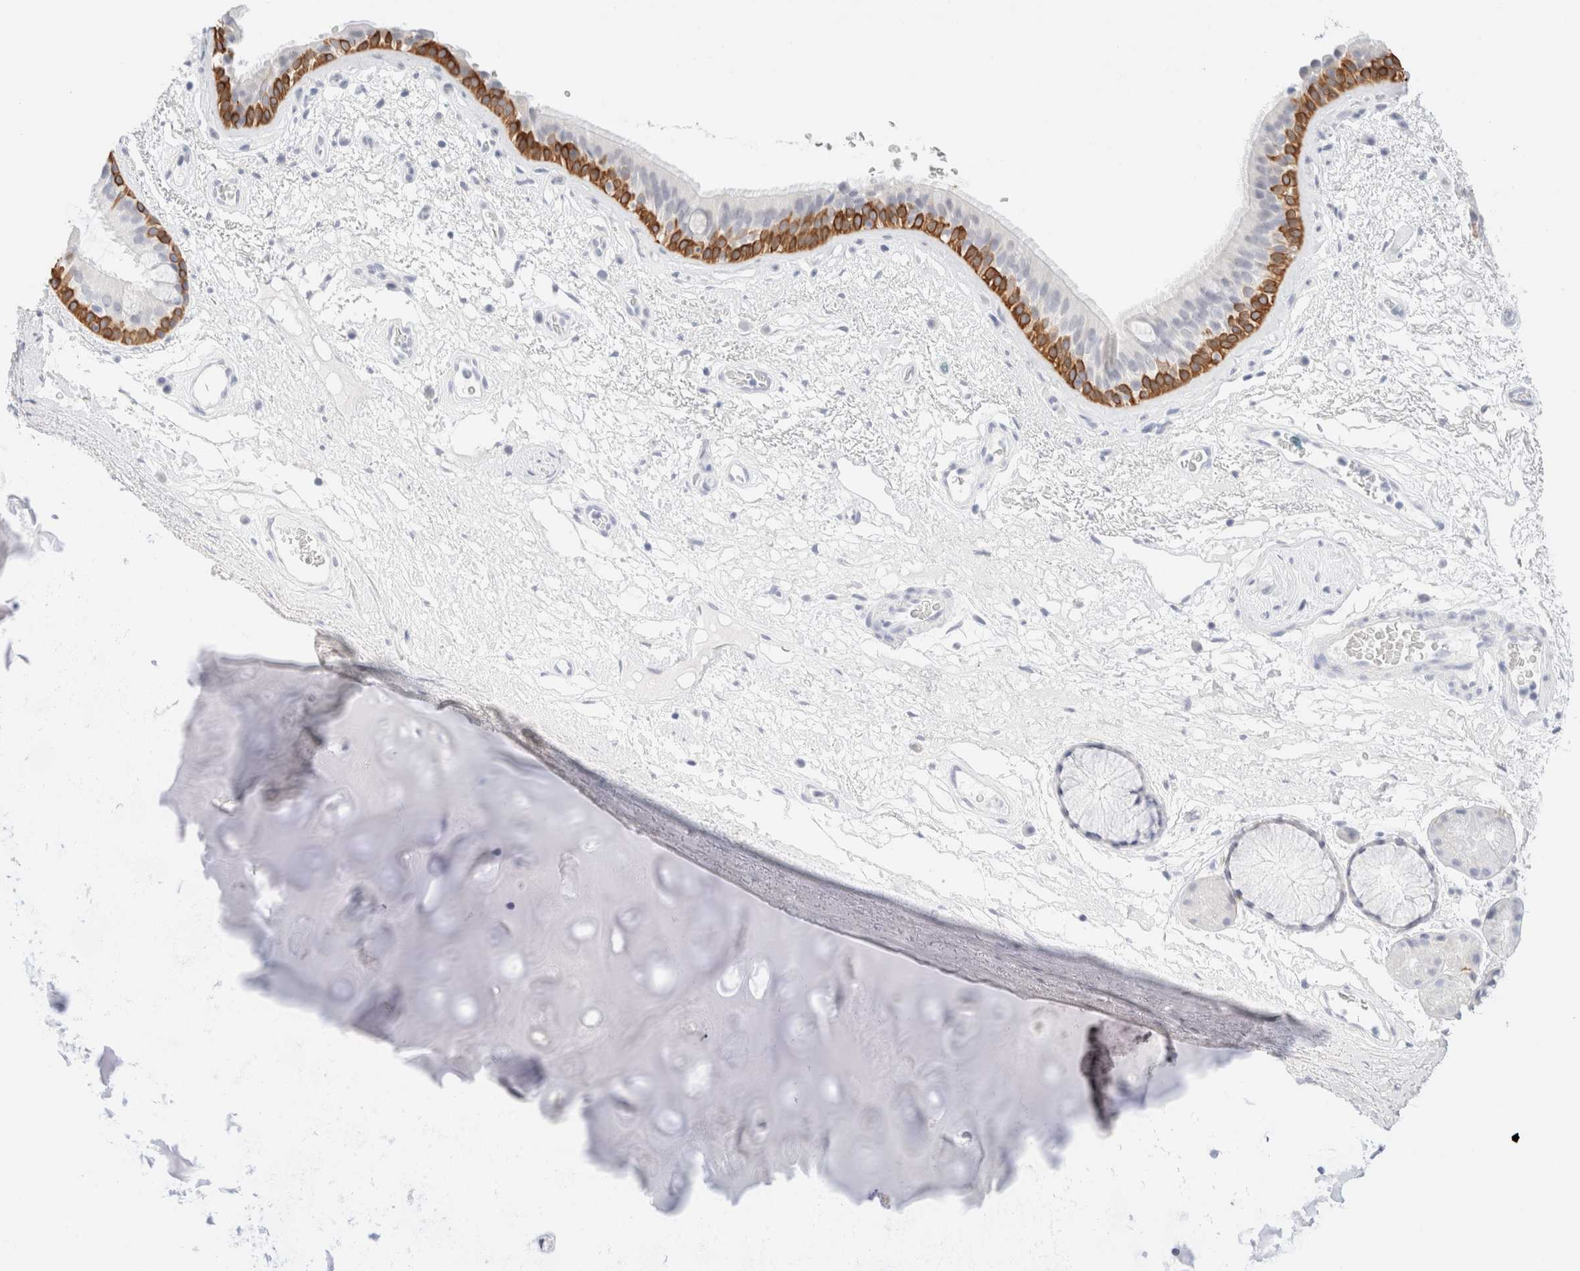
{"staining": {"intensity": "strong", "quantity": "25%-75%", "location": "cytoplasmic/membranous"}, "tissue": "bronchus", "cell_type": "Respiratory epithelial cells", "image_type": "normal", "snomed": [{"axis": "morphology", "description": "Normal tissue, NOS"}, {"axis": "topography", "description": "Cartilage tissue"}], "caption": "Protein staining reveals strong cytoplasmic/membranous positivity in approximately 25%-75% of respiratory epithelial cells in unremarkable bronchus.", "gene": "KRT15", "patient": {"sex": "female", "age": 63}}